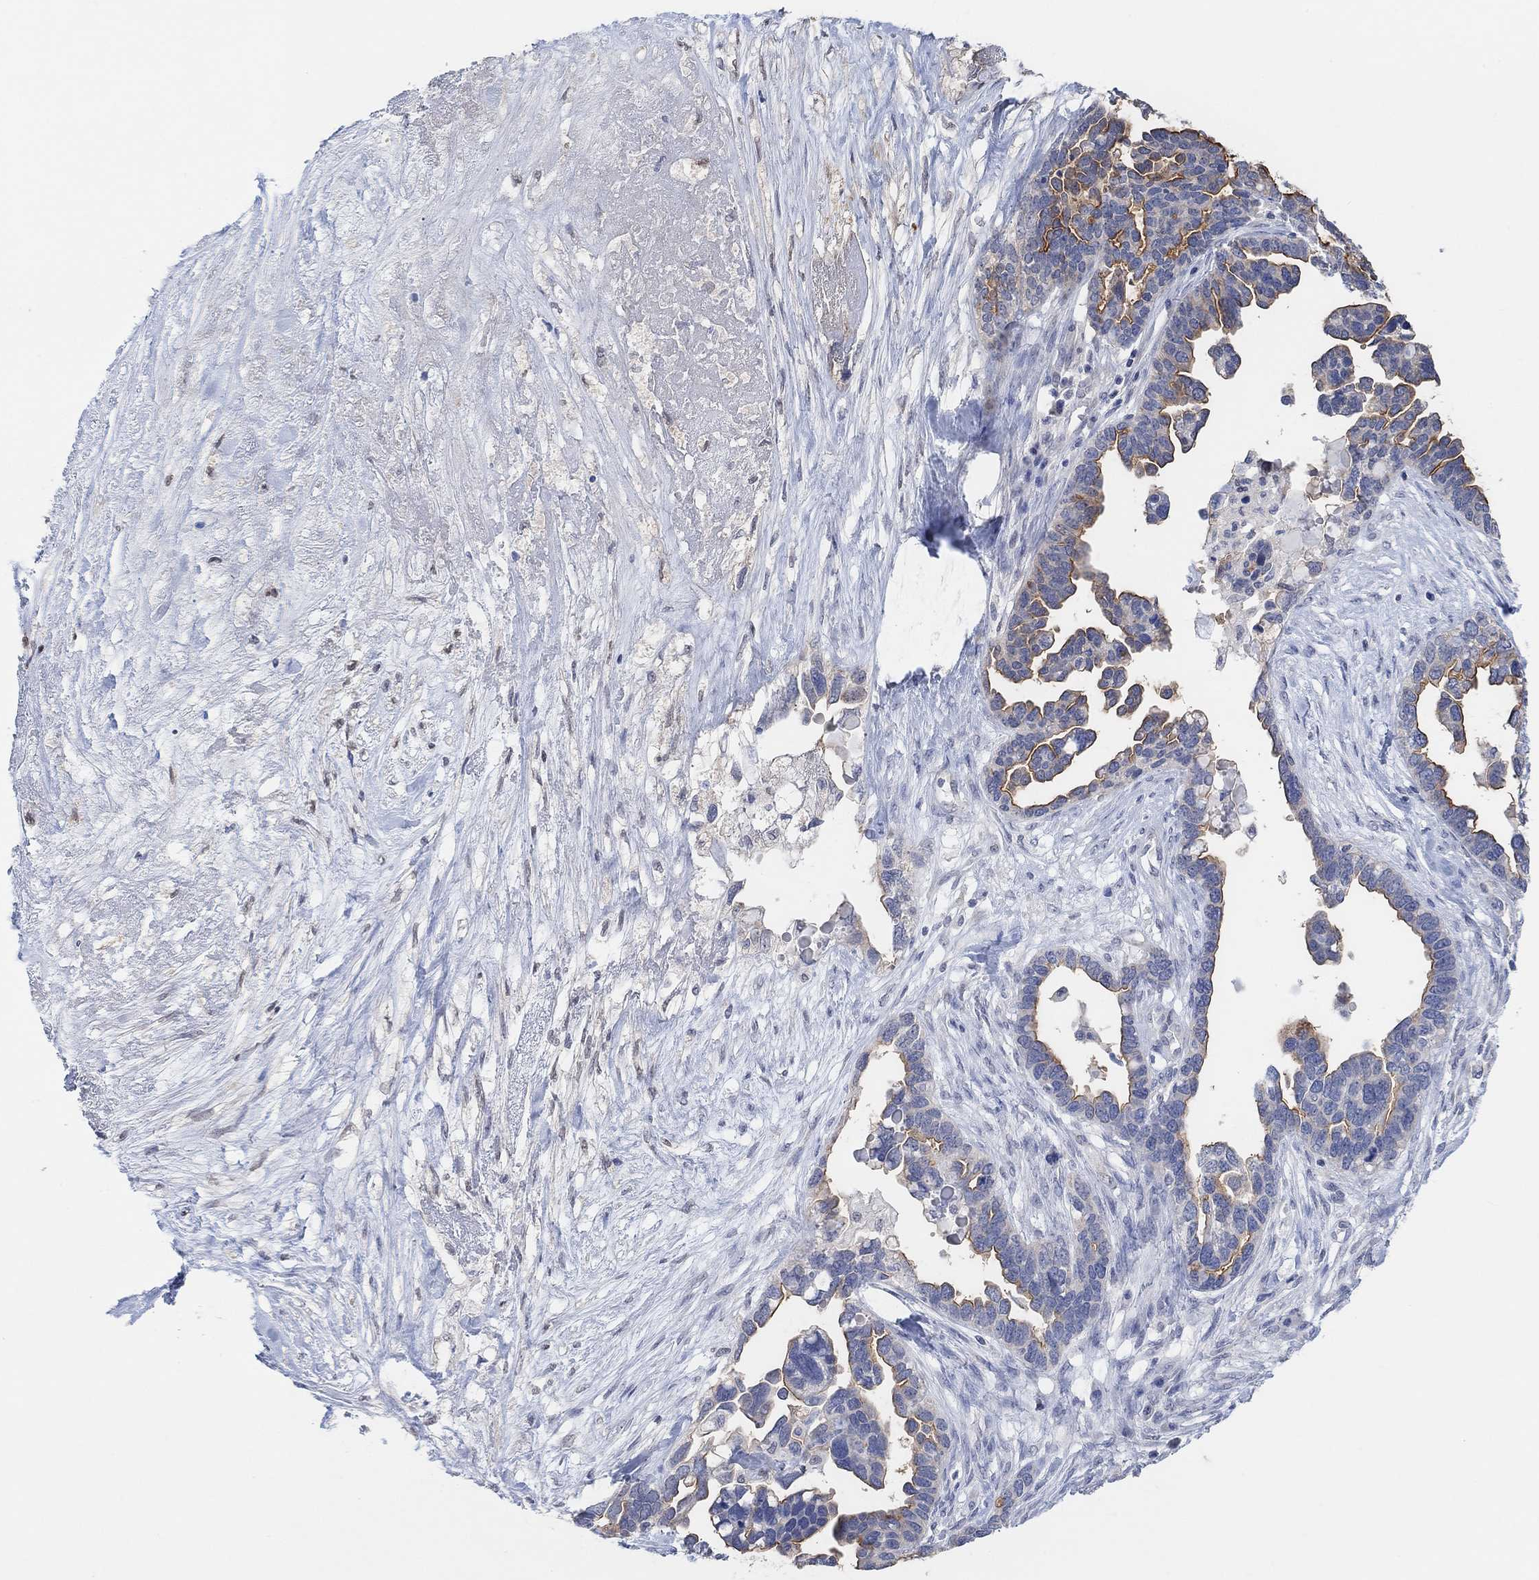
{"staining": {"intensity": "strong", "quantity": "25%-75%", "location": "cytoplasmic/membranous"}, "tissue": "ovarian cancer", "cell_type": "Tumor cells", "image_type": "cancer", "snomed": [{"axis": "morphology", "description": "Cystadenocarcinoma, serous, NOS"}, {"axis": "topography", "description": "Ovary"}], "caption": "Serous cystadenocarcinoma (ovarian) tissue shows strong cytoplasmic/membranous expression in about 25%-75% of tumor cells (DAB (3,3'-diaminobenzidine) = brown stain, brightfield microscopy at high magnification).", "gene": "MUC1", "patient": {"sex": "female", "age": 54}}